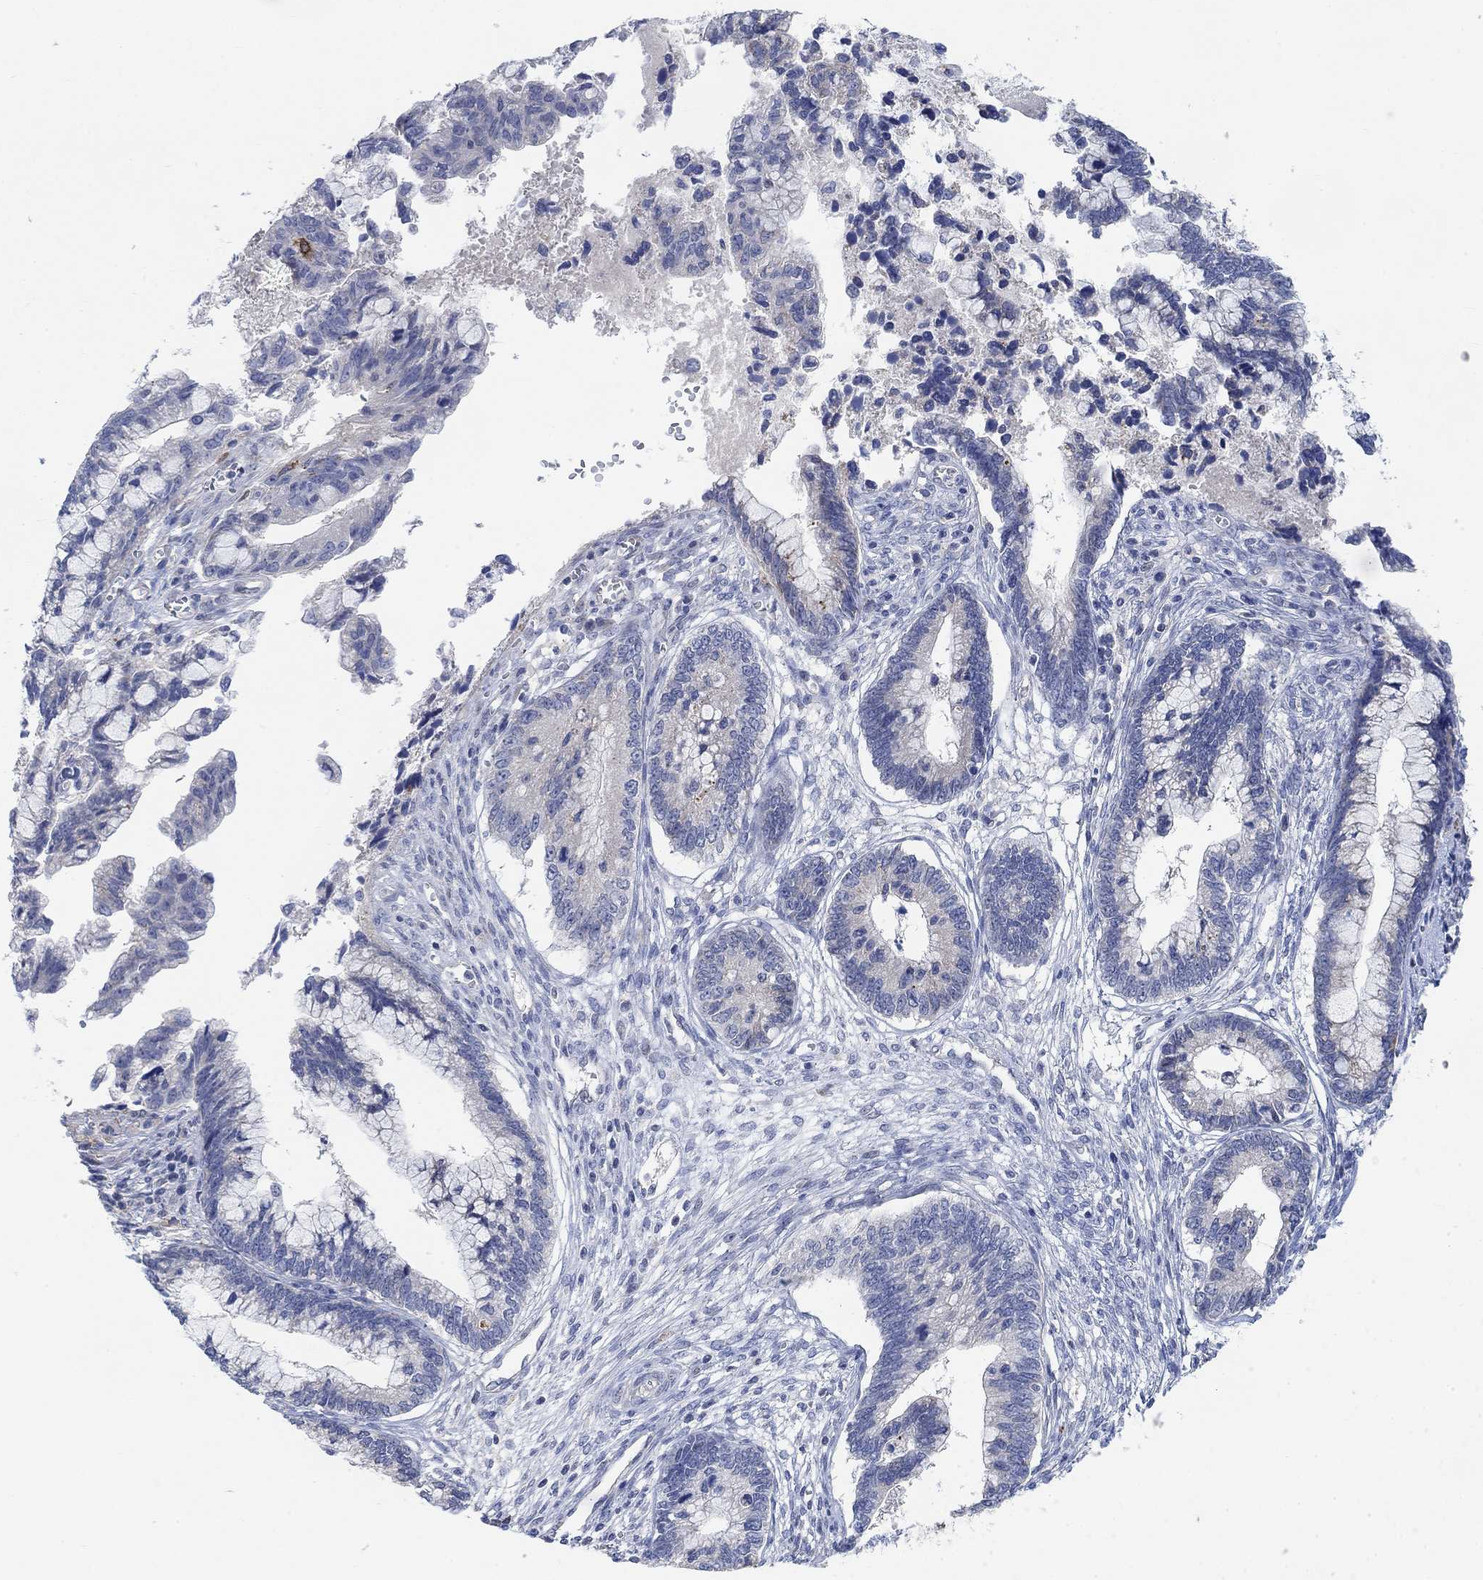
{"staining": {"intensity": "negative", "quantity": "none", "location": "none"}, "tissue": "cervical cancer", "cell_type": "Tumor cells", "image_type": "cancer", "snomed": [{"axis": "morphology", "description": "Adenocarcinoma, NOS"}, {"axis": "topography", "description": "Cervix"}], "caption": "Tumor cells show no significant expression in cervical adenocarcinoma.", "gene": "HCRTR1", "patient": {"sex": "female", "age": 44}}